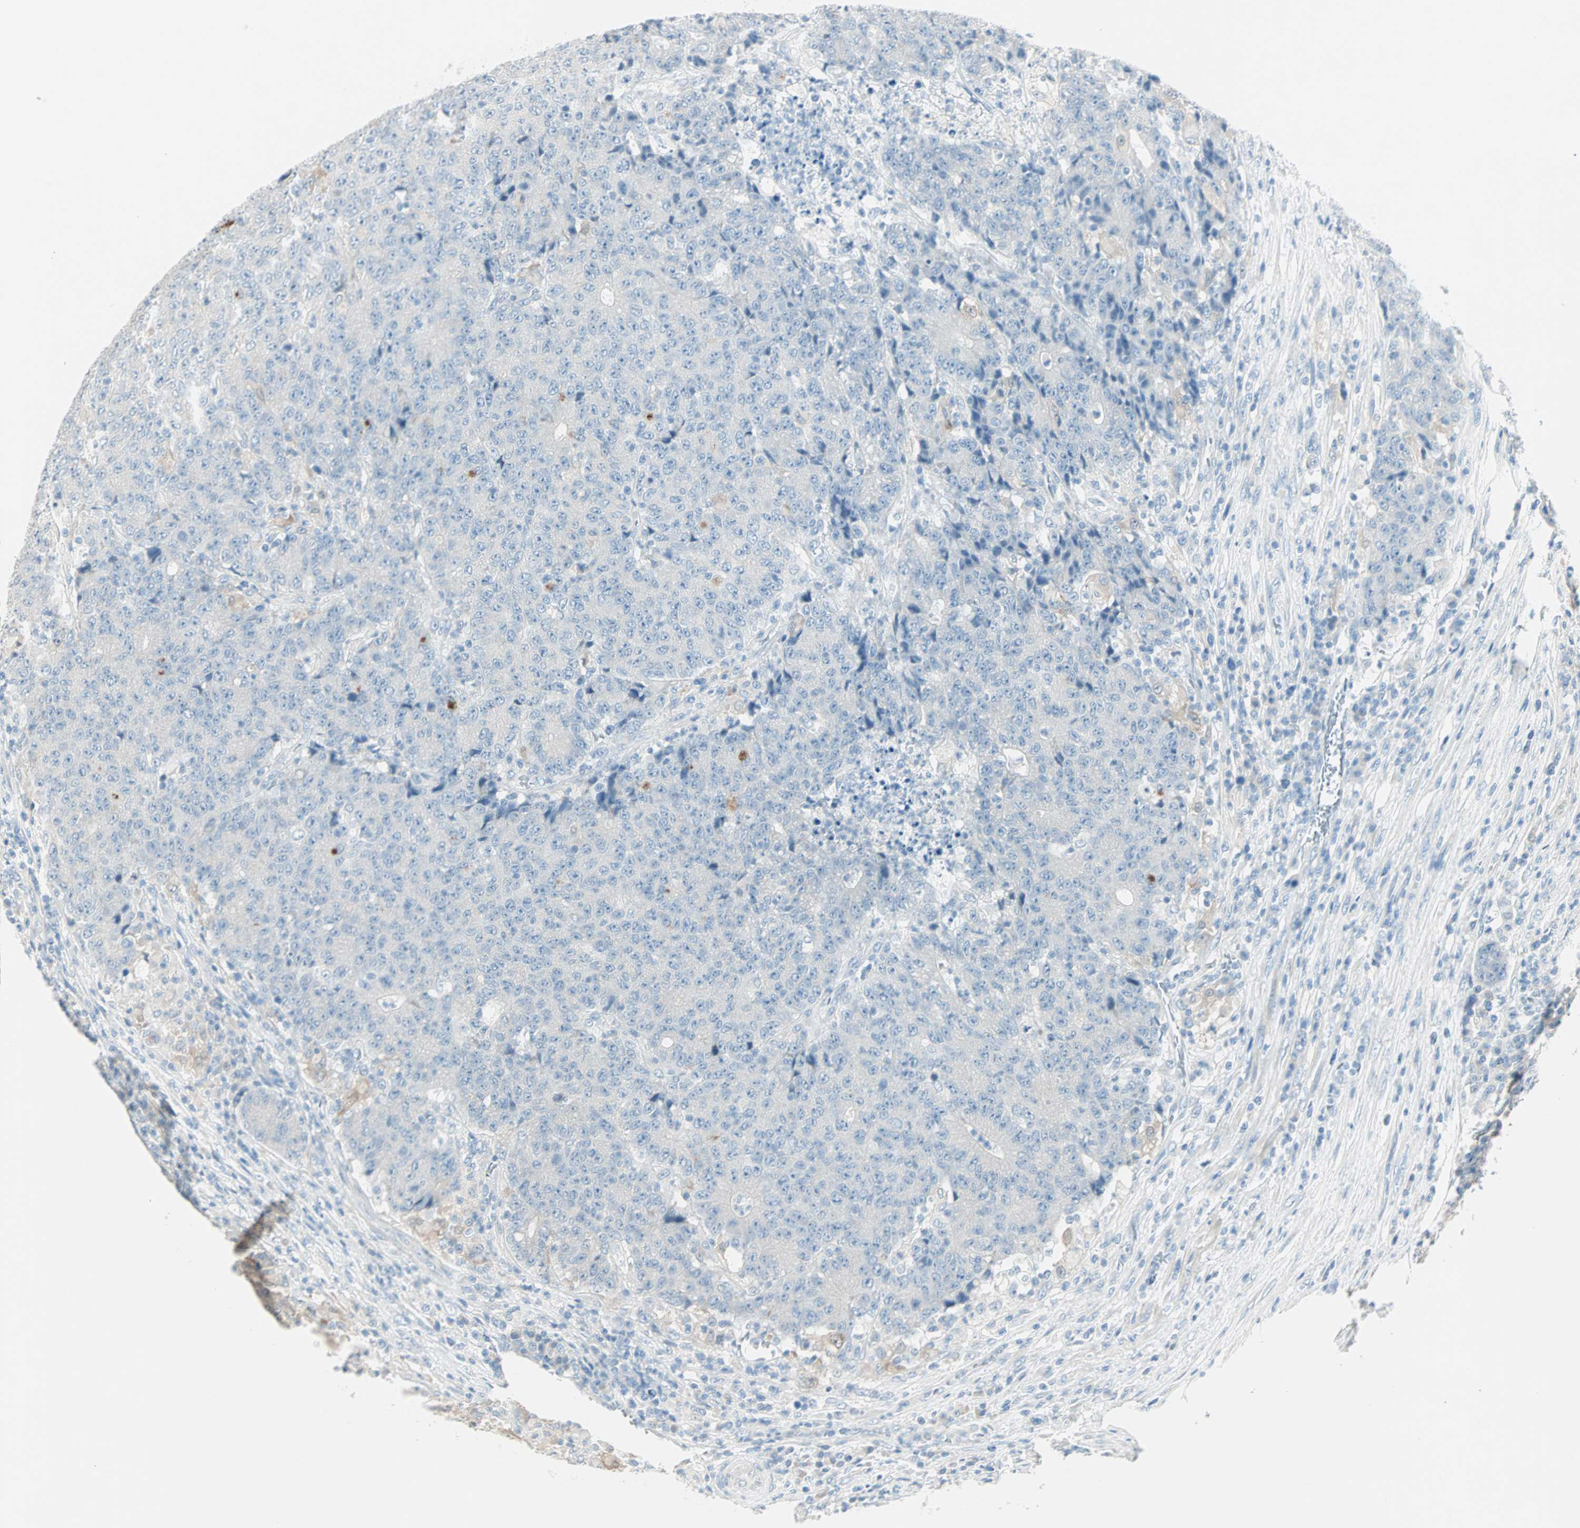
{"staining": {"intensity": "negative", "quantity": "none", "location": "none"}, "tissue": "colorectal cancer", "cell_type": "Tumor cells", "image_type": "cancer", "snomed": [{"axis": "morphology", "description": "Normal tissue, NOS"}, {"axis": "morphology", "description": "Adenocarcinoma, NOS"}, {"axis": "topography", "description": "Colon"}], "caption": "Tumor cells show no significant protein staining in colorectal cancer. (Immunohistochemistry, brightfield microscopy, high magnification).", "gene": "SULT1C2", "patient": {"sex": "female", "age": 75}}